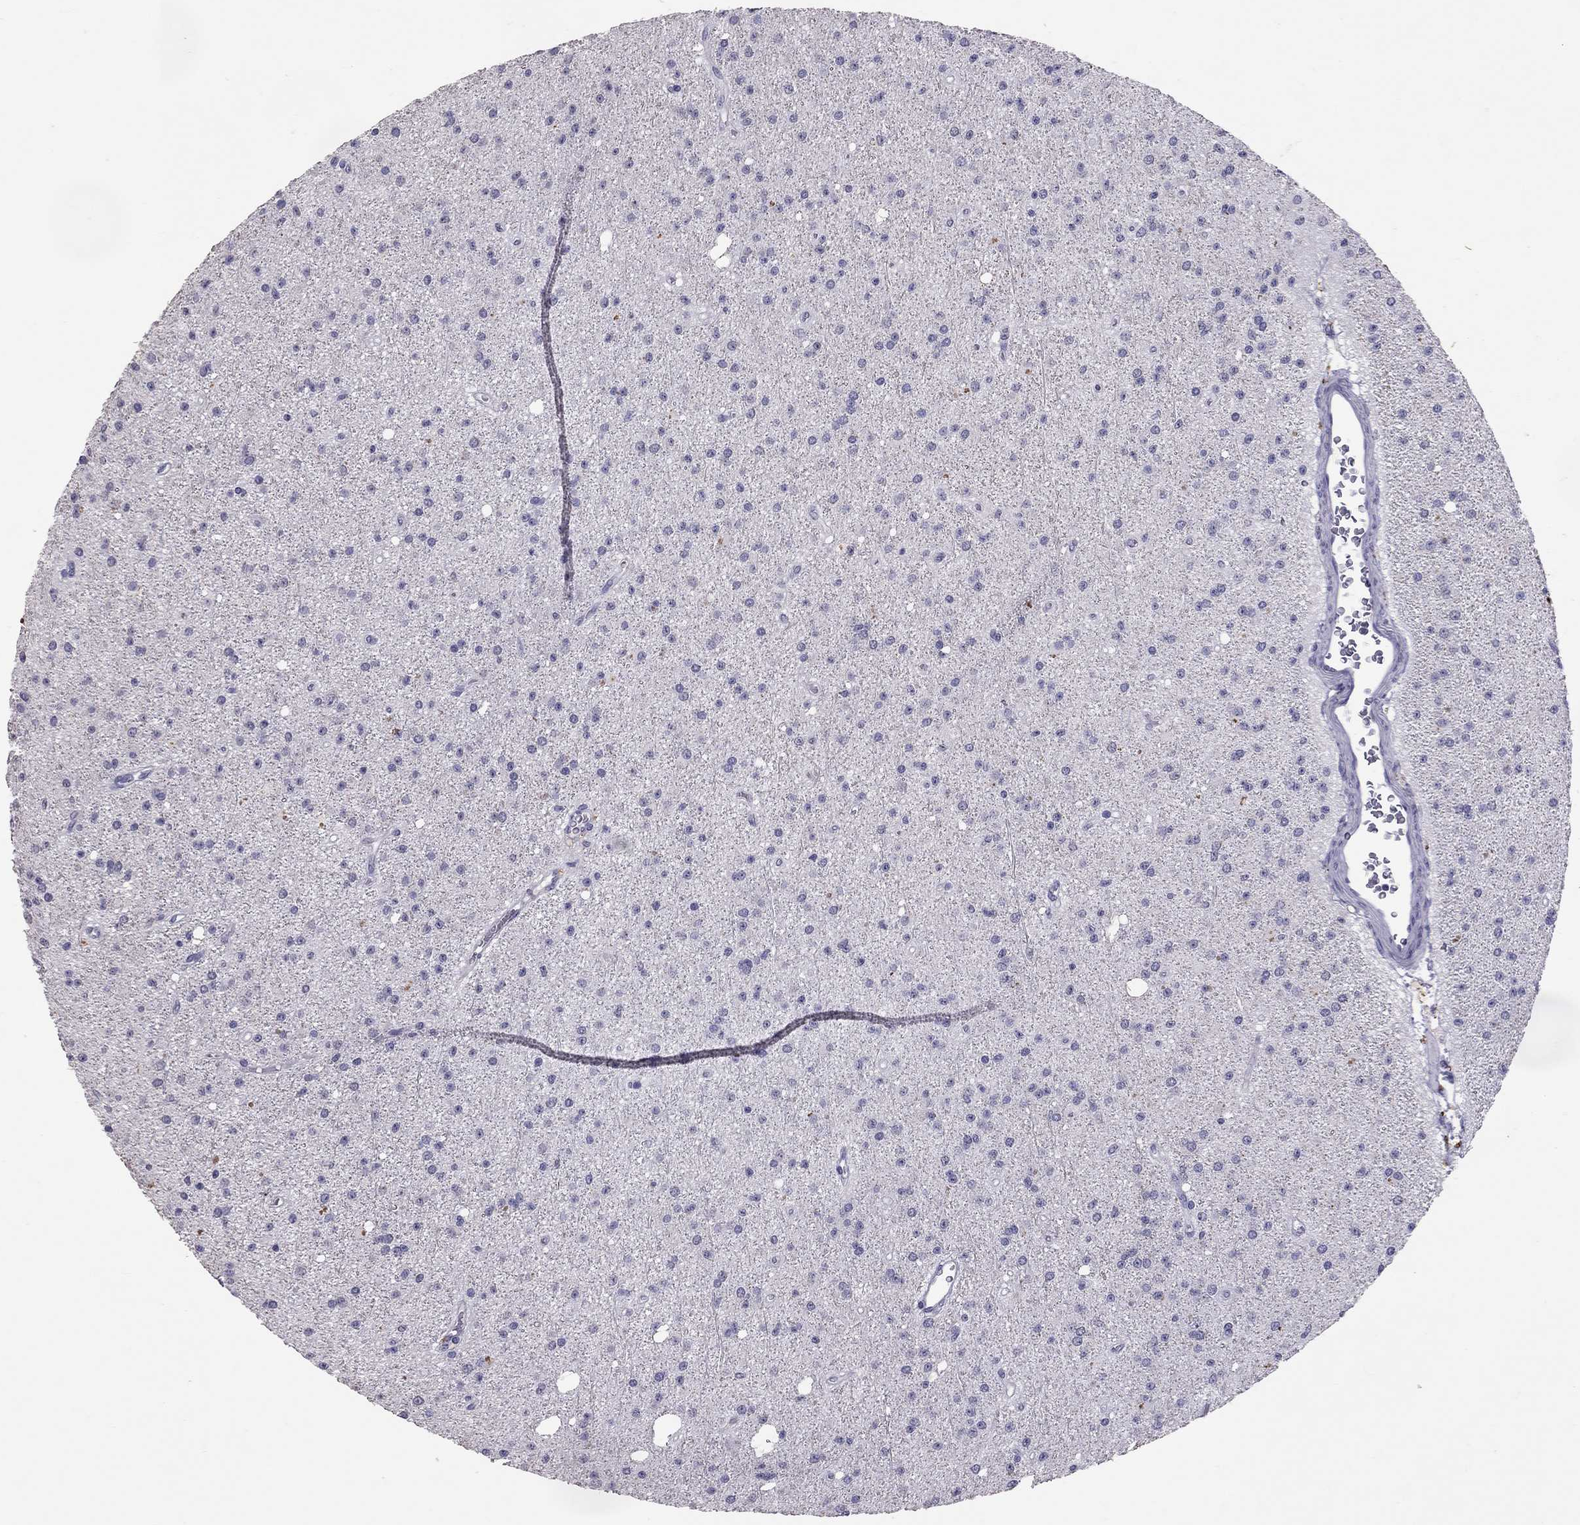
{"staining": {"intensity": "negative", "quantity": "none", "location": "none"}, "tissue": "glioma", "cell_type": "Tumor cells", "image_type": "cancer", "snomed": [{"axis": "morphology", "description": "Glioma, malignant, Low grade"}, {"axis": "topography", "description": "Brain"}], "caption": "This is an immunohistochemistry photomicrograph of human low-grade glioma (malignant). There is no staining in tumor cells.", "gene": "PSMB11", "patient": {"sex": "male", "age": 27}}